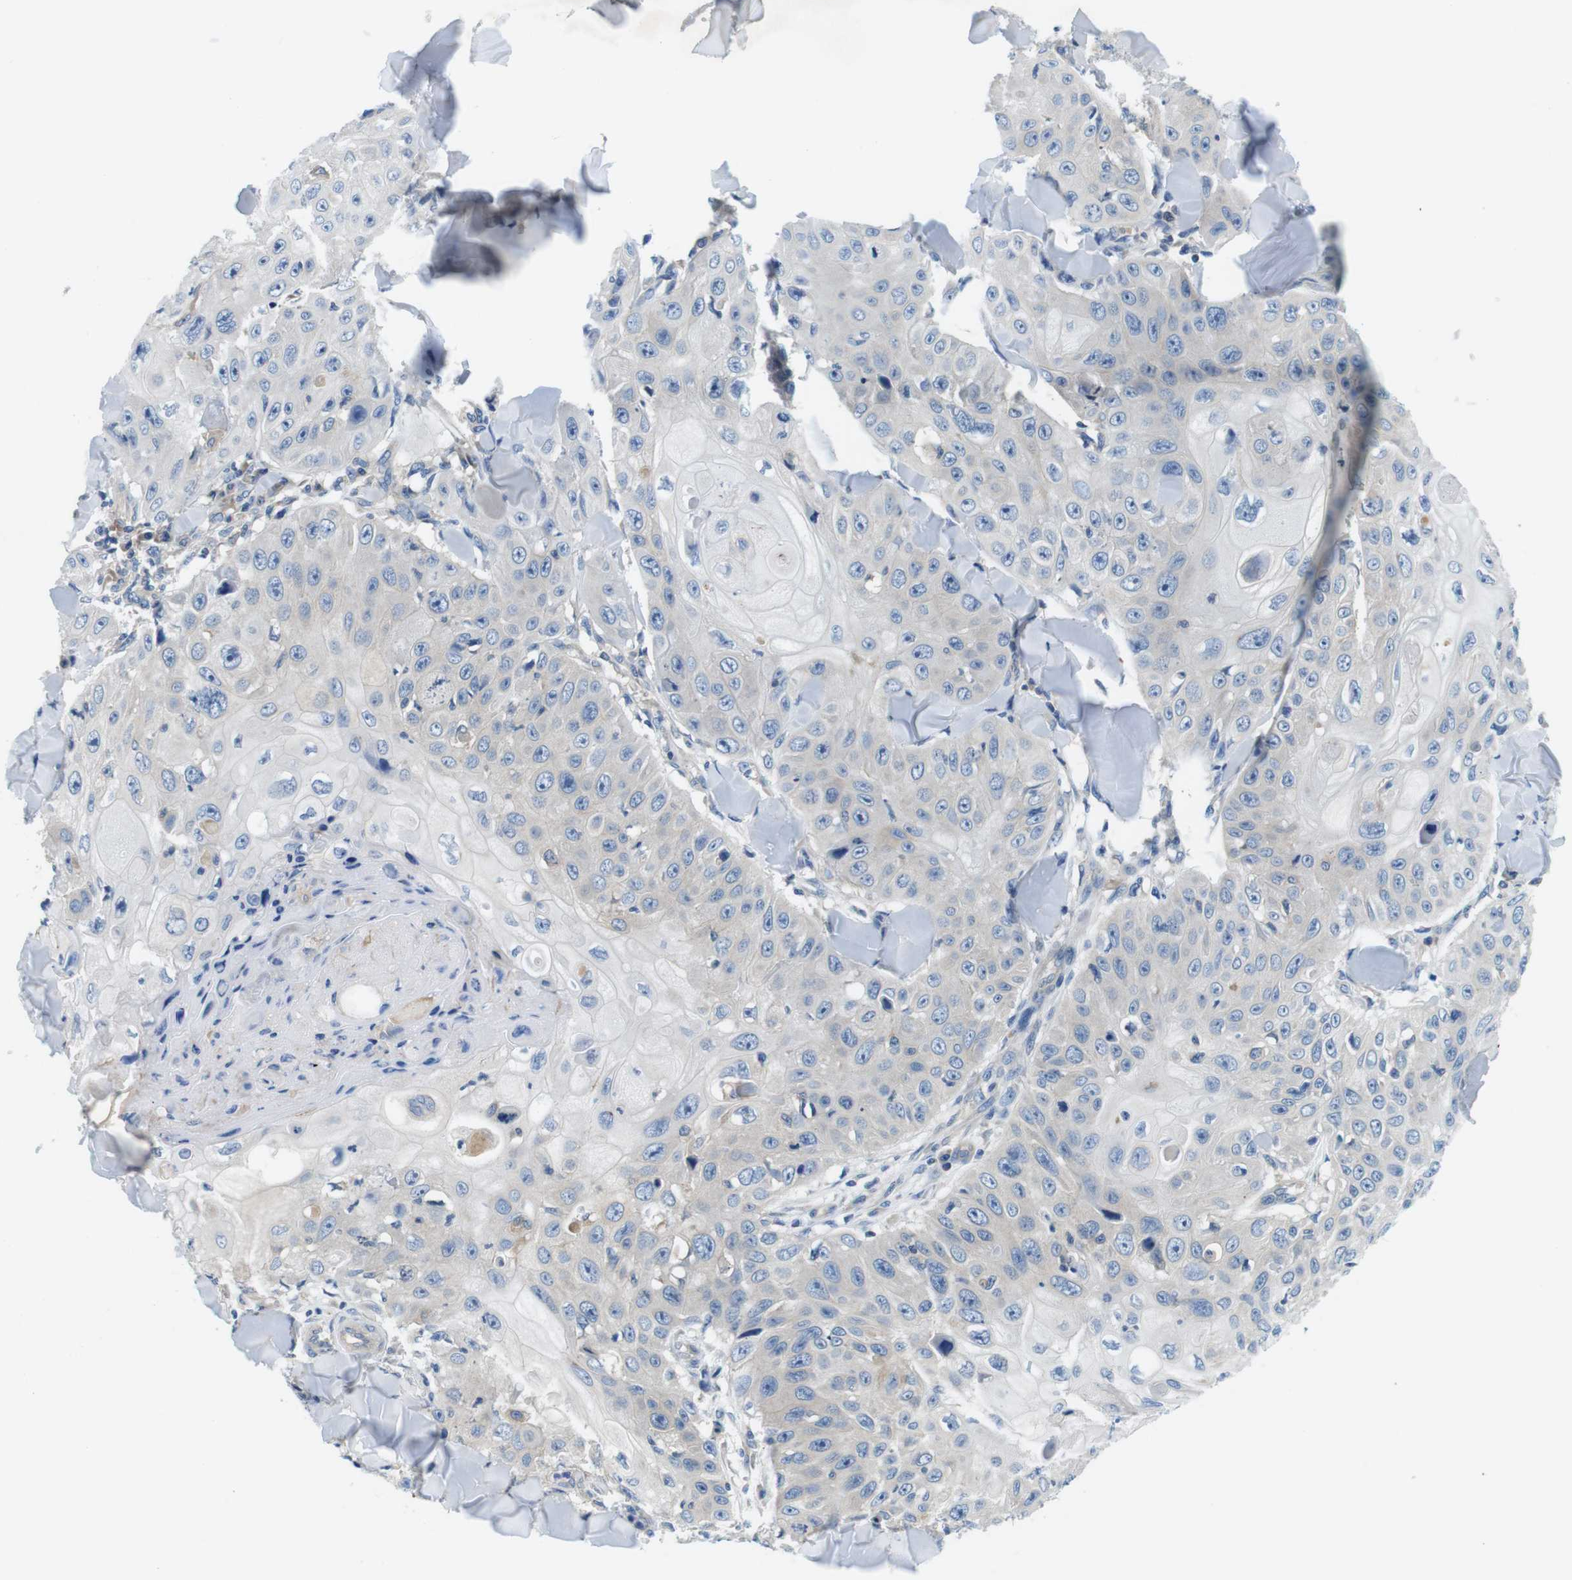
{"staining": {"intensity": "negative", "quantity": "none", "location": "none"}, "tissue": "skin cancer", "cell_type": "Tumor cells", "image_type": "cancer", "snomed": [{"axis": "morphology", "description": "Squamous cell carcinoma, NOS"}, {"axis": "topography", "description": "Skin"}], "caption": "Squamous cell carcinoma (skin) stained for a protein using immunohistochemistry displays no positivity tumor cells.", "gene": "DENND4C", "patient": {"sex": "male", "age": 86}}